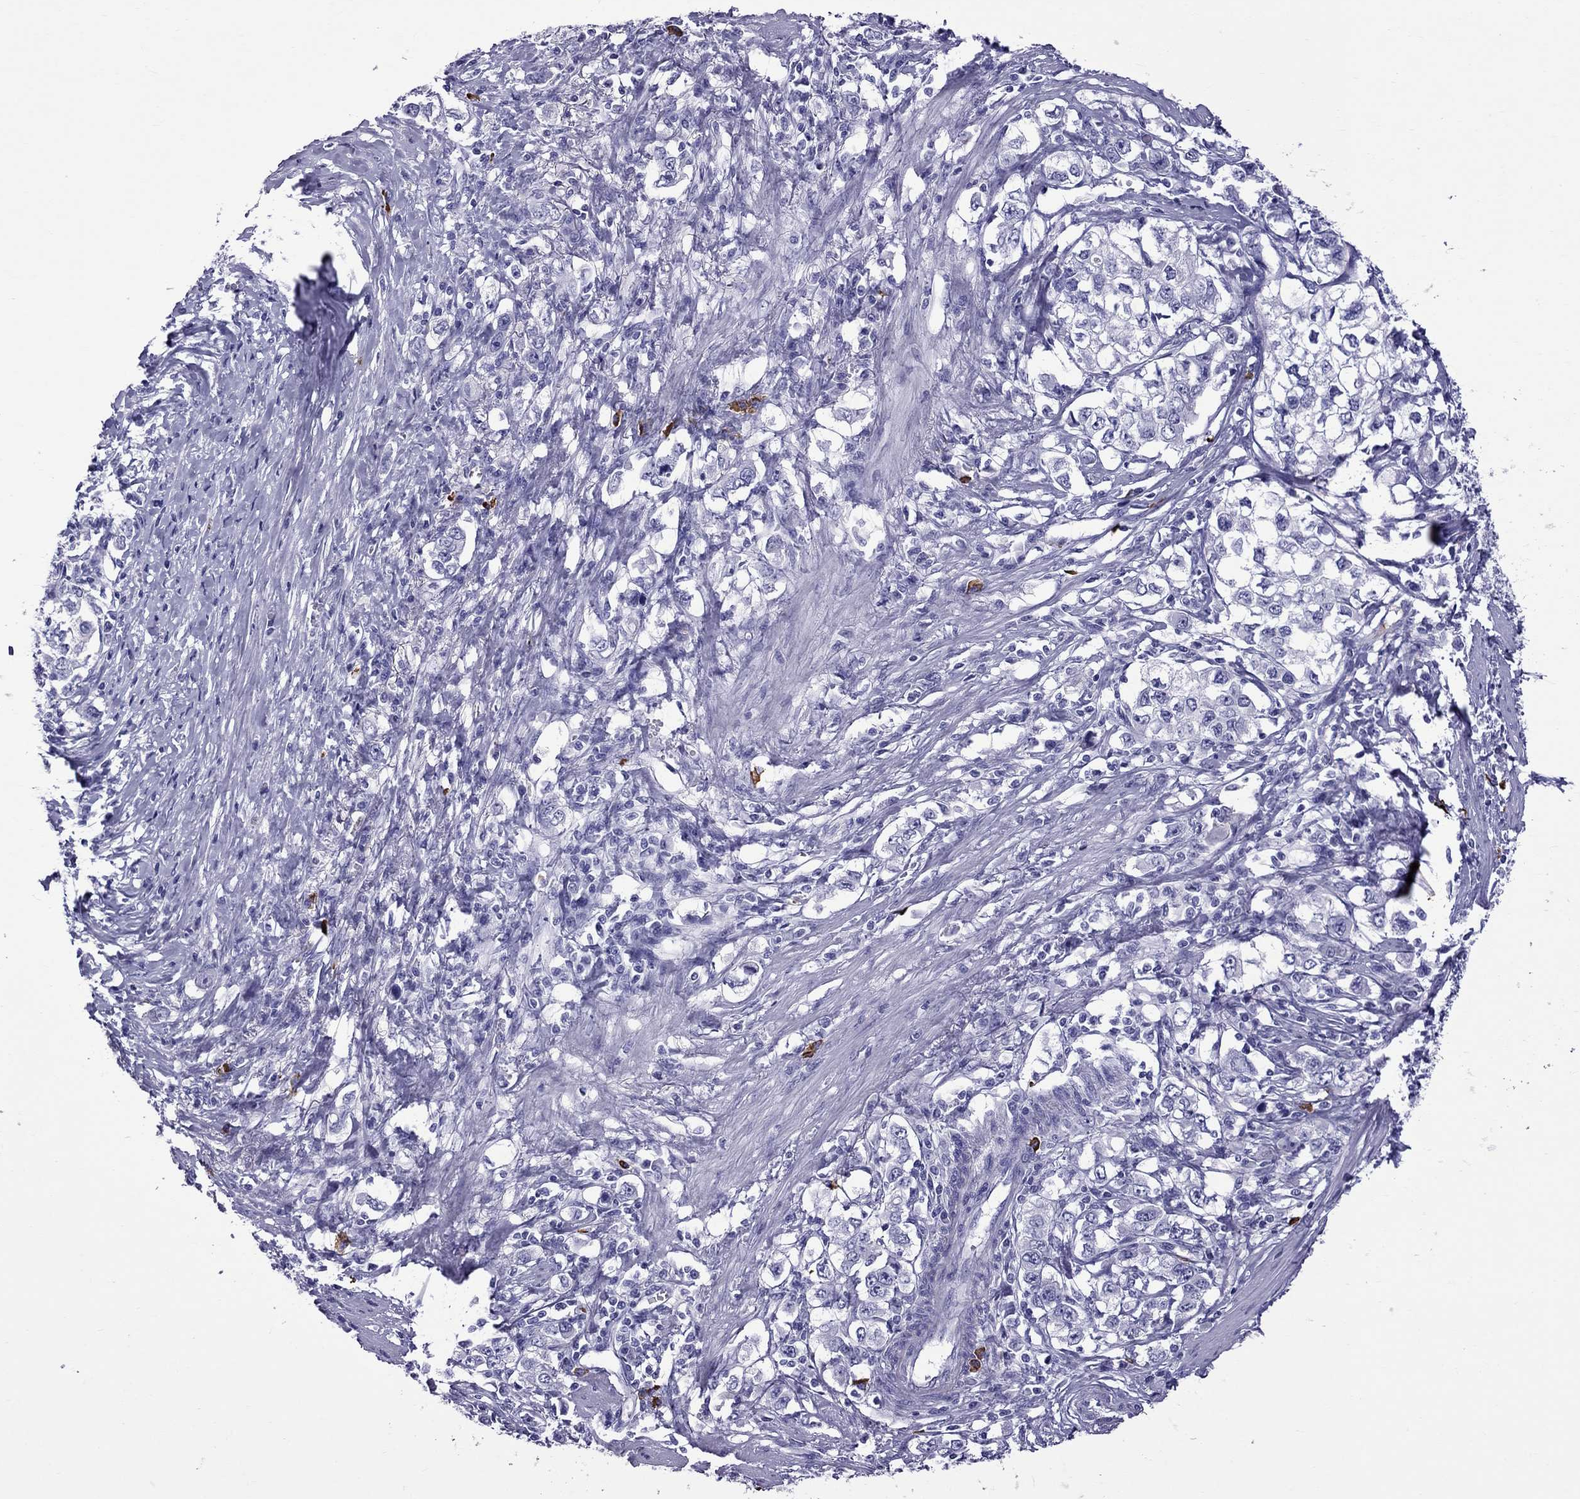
{"staining": {"intensity": "negative", "quantity": "none", "location": "none"}, "tissue": "stomach cancer", "cell_type": "Tumor cells", "image_type": "cancer", "snomed": [{"axis": "morphology", "description": "Adenocarcinoma, NOS"}, {"axis": "topography", "description": "Stomach, lower"}], "caption": "Immunohistochemical staining of stomach adenocarcinoma shows no significant staining in tumor cells.", "gene": "SCART1", "patient": {"sex": "female", "age": 72}}